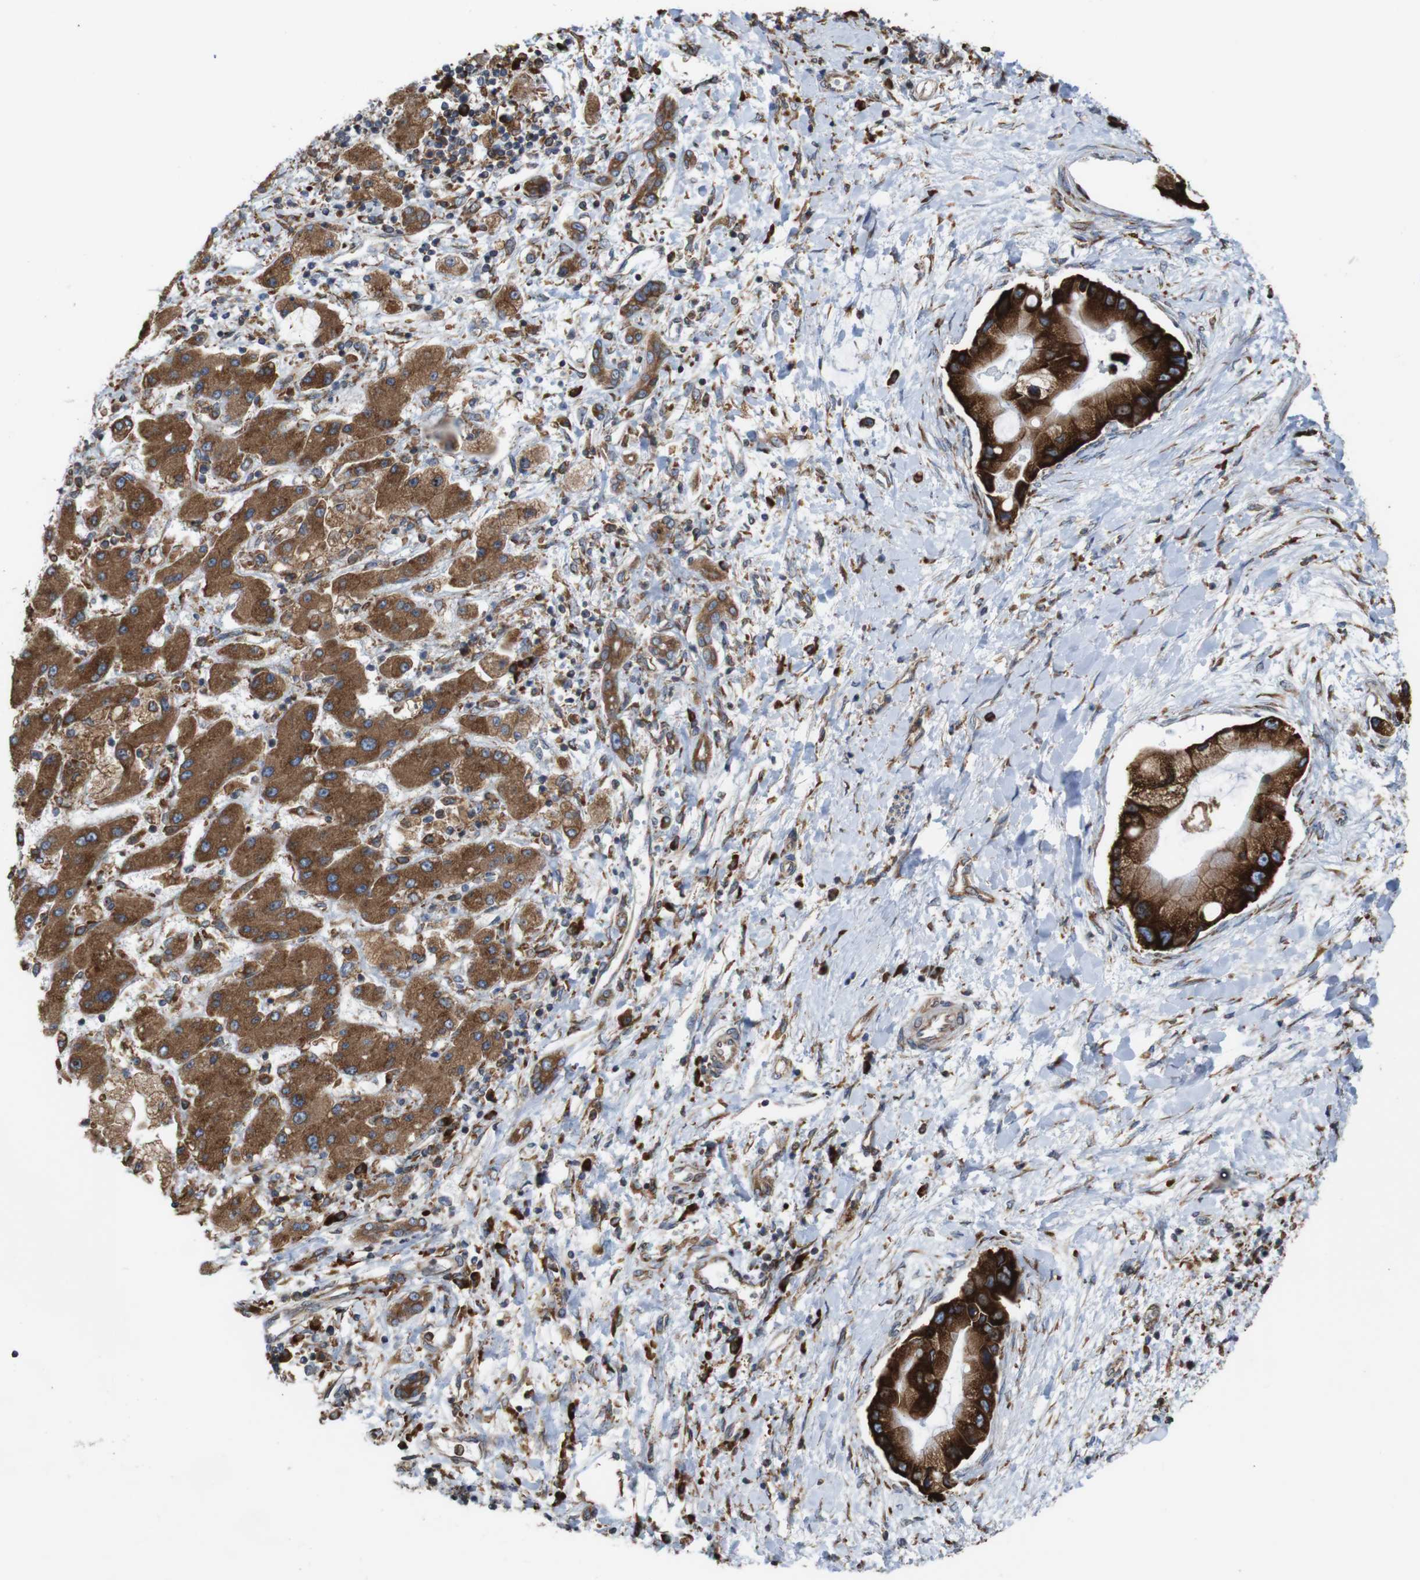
{"staining": {"intensity": "strong", "quantity": ">75%", "location": "cytoplasmic/membranous"}, "tissue": "liver cancer", "cell_type": "Tumor cells", "image_type": "cancer", "snomed": [{"axis": "morphology", "description": "Cholangiocarcinoma"}, {"axis": "topography", "description": "Liver"}], "caption": "Immunohistochemical staining of liver cancer (cholangiocarcinoma) exhibits high levels of strong cytoplasmic/membranous staining in about >75% of tumor cells. The staining is performed using DAB (3,3'-diaminobenzidine) brown chromogen to label protein expression. The nuclei are counter-stained blue using hematoxylin.", "gene": "UGGT1", "patient": {"sex": "male", "age": 50}}